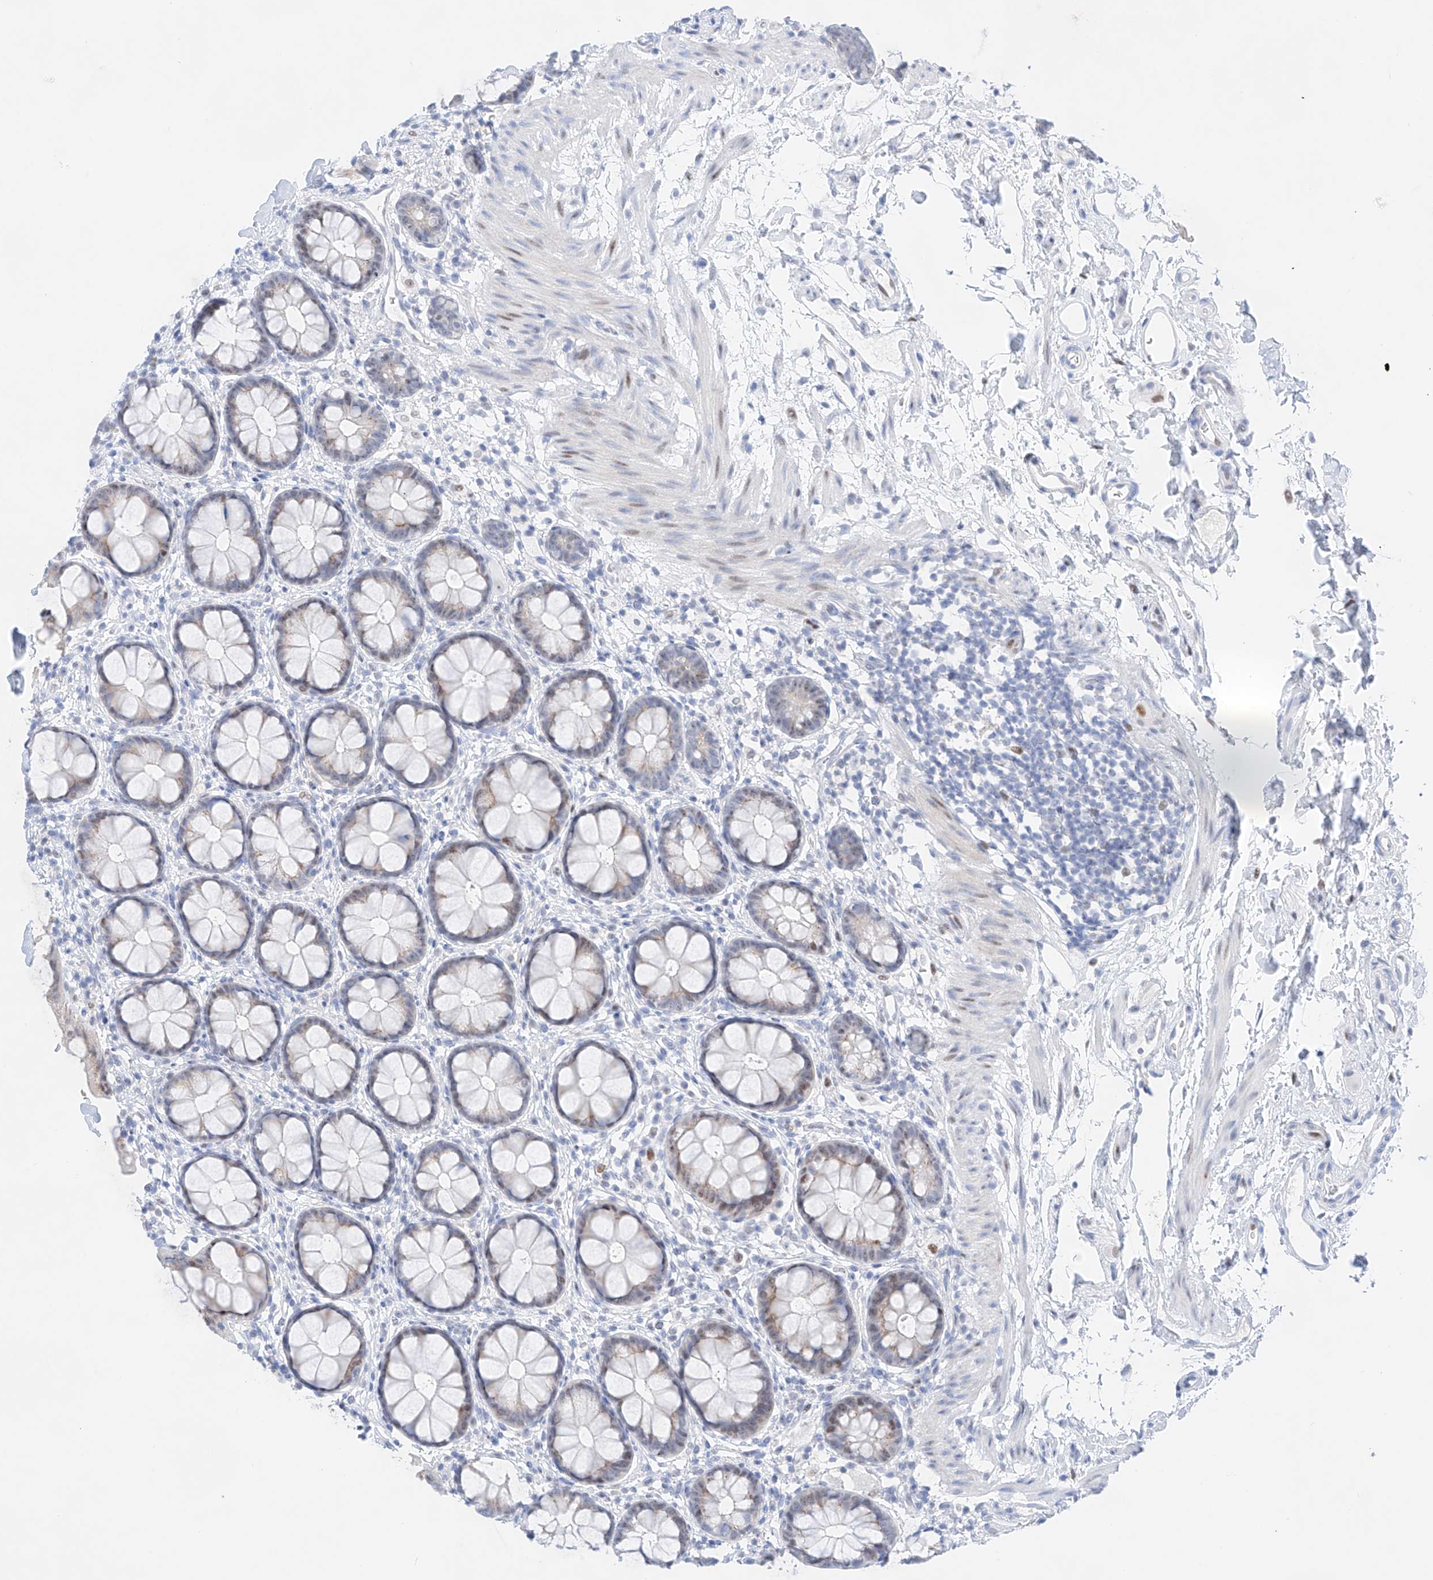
{"staining": {"intensity": "moderate", "quantity": "25%-75%", "location": "nuclear"}, "tissue": "rectum", "cell_type": "Glandular cells", "image_type": "normal", "snomed": [{"axis": "morphology", "description": "Normal tissue, NOS"}, {"axis": "topography", "description": "Rectum"}], "caption": "Rectum stained with IHC displays moderate nuclear staining in approximately 25%-75% of glandular cells. Using DAB (3,3'-diaminobenzidine) (brown) and hematoxylin (blue) stains, captured at high magnification using brightfield microscopy.", "gene": "NT5C3B", "patient": {"sex": "female", "age": 65}}